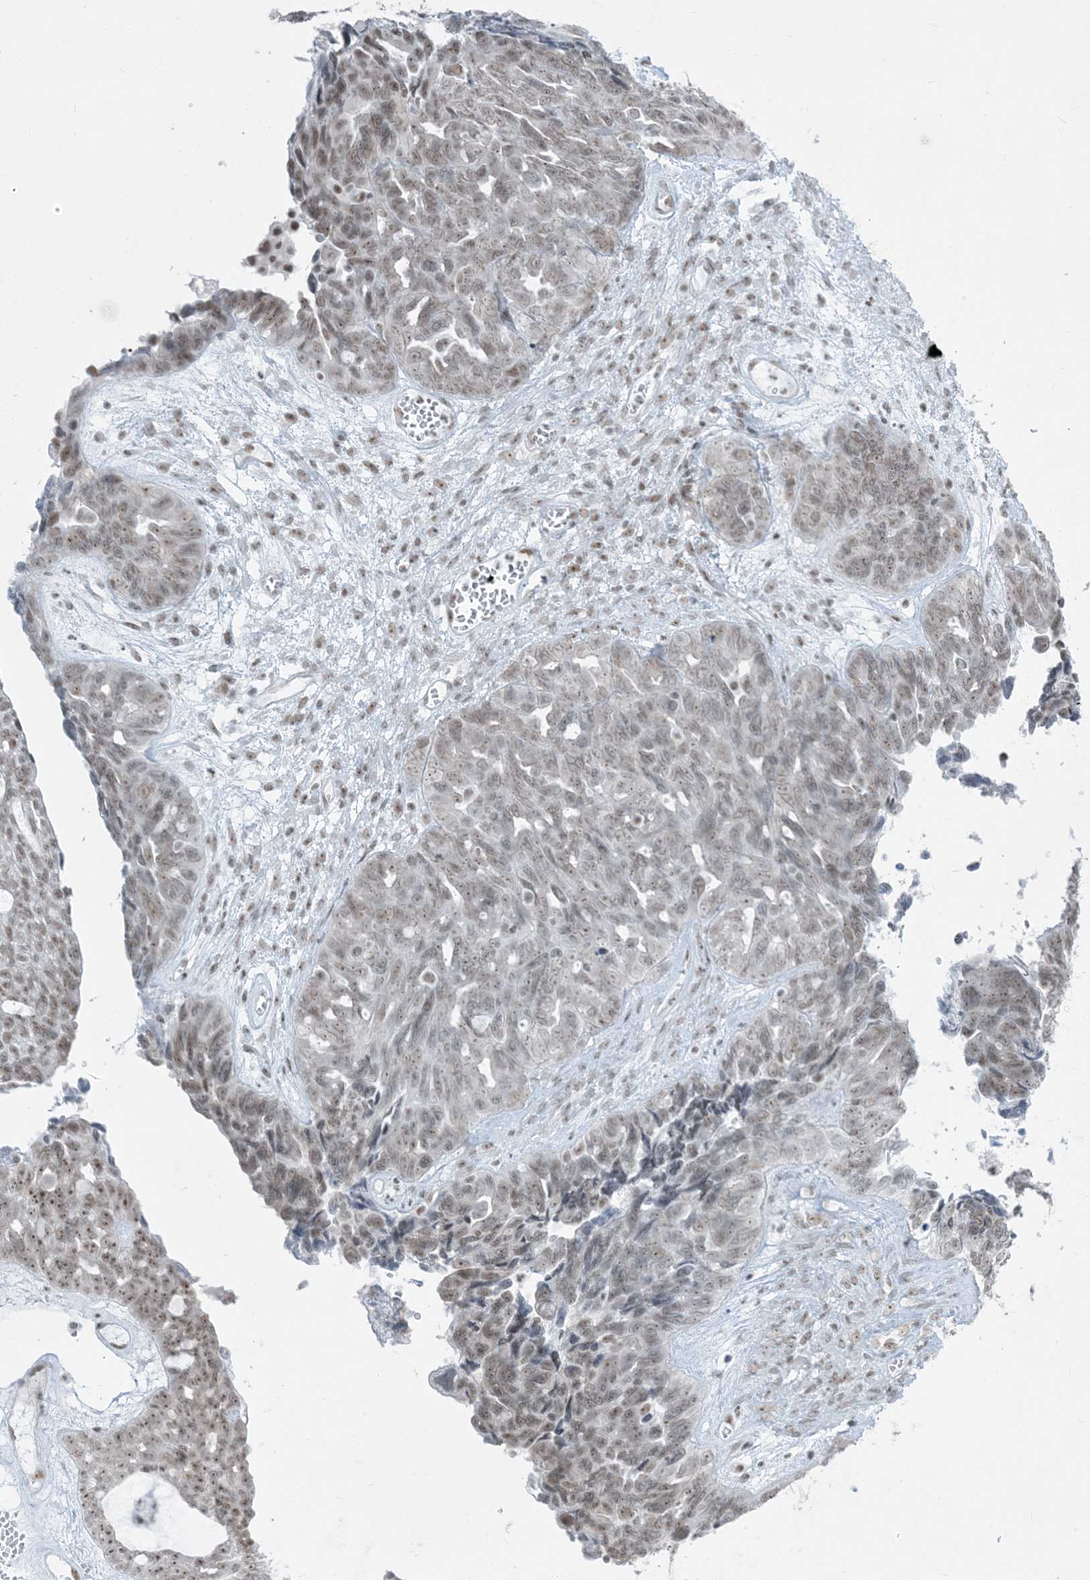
{"staining": {"intensity": "moderate", "quantity": ">75%", "location": "nuclear"}, "tissue": "ovarian cancer", "cell_type": "Tumor cells", "image_type": "cancer", "snomed": [{"axis": "morphology", "description": "Cystadenocarcinoma, serous, NOS"}, {"axis": "topography", "description": "Ovary"}], "caption": "IHC image of neoplastic tissue: serous cystadenocarcinoma (ovarian) stained using immunohistochemistry (IHC) reveals medium levels of moderate protein expression localized specifically in the nuclear of tumor cells, appearing as a nuclear brown color.", "gene": "ZNF787", "patient": {"sex": "female", "age": 79}}